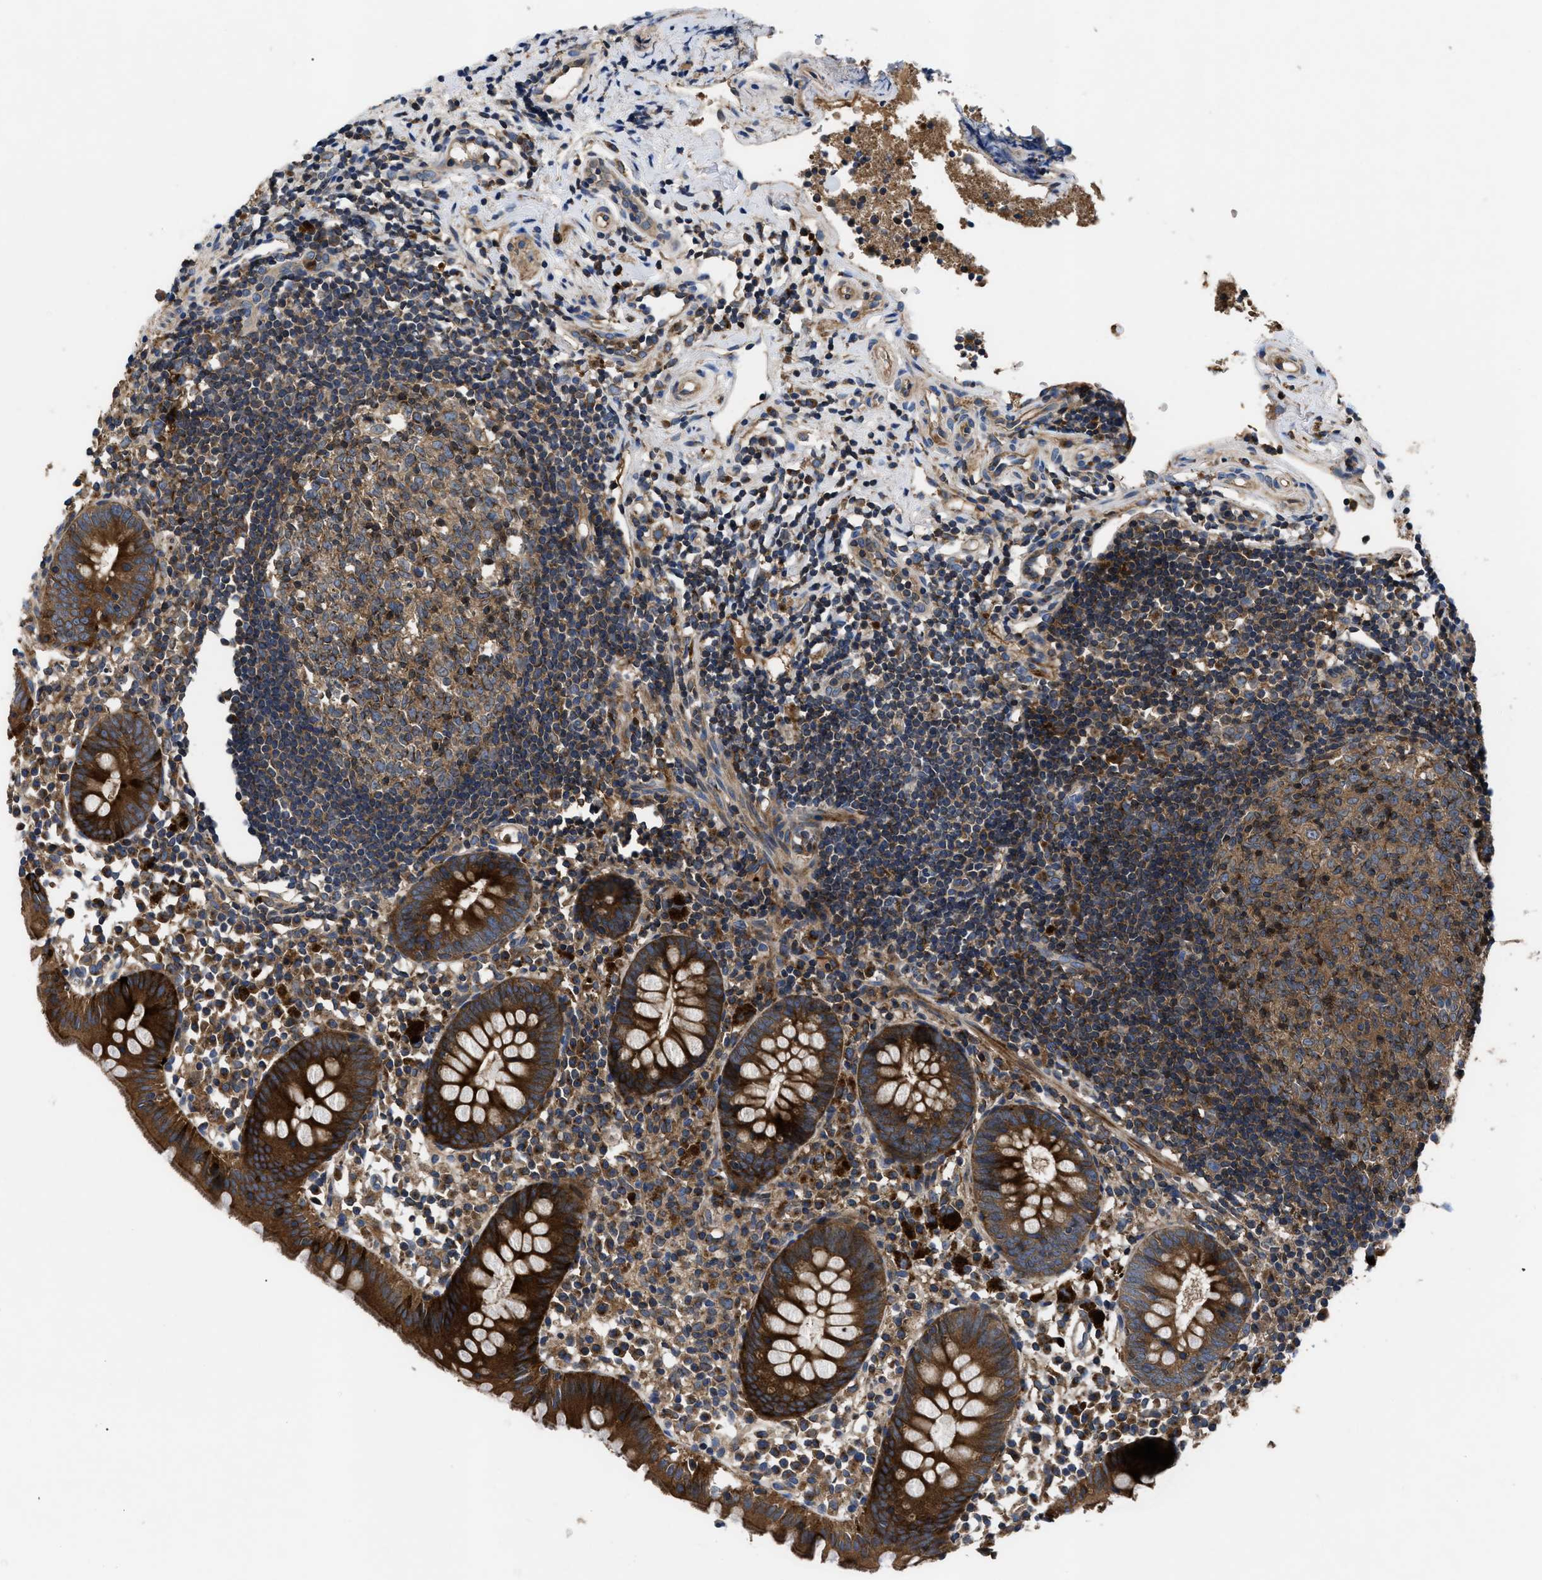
{"staining": {"intensity": "strong", "quantity": ">75%", "location": "cytoplasmic/membranous"}, "tissue": "appendix", "cell_type": "Glandular cells", "image_type": "normal", "snomed": [{"axis": "morphology", "description": "Normal tissue, NOS"}, {"axis": "topography", "description": "Appendix"}], "caption": "Immunohistochemistry (IHC) of normal appendix reveals high levels of strong cytoplasmic/membranous positivity in approximately >75% of glandular cells.", "gene": "YBEY", "patient": {"sex": "female", "age": 20}}